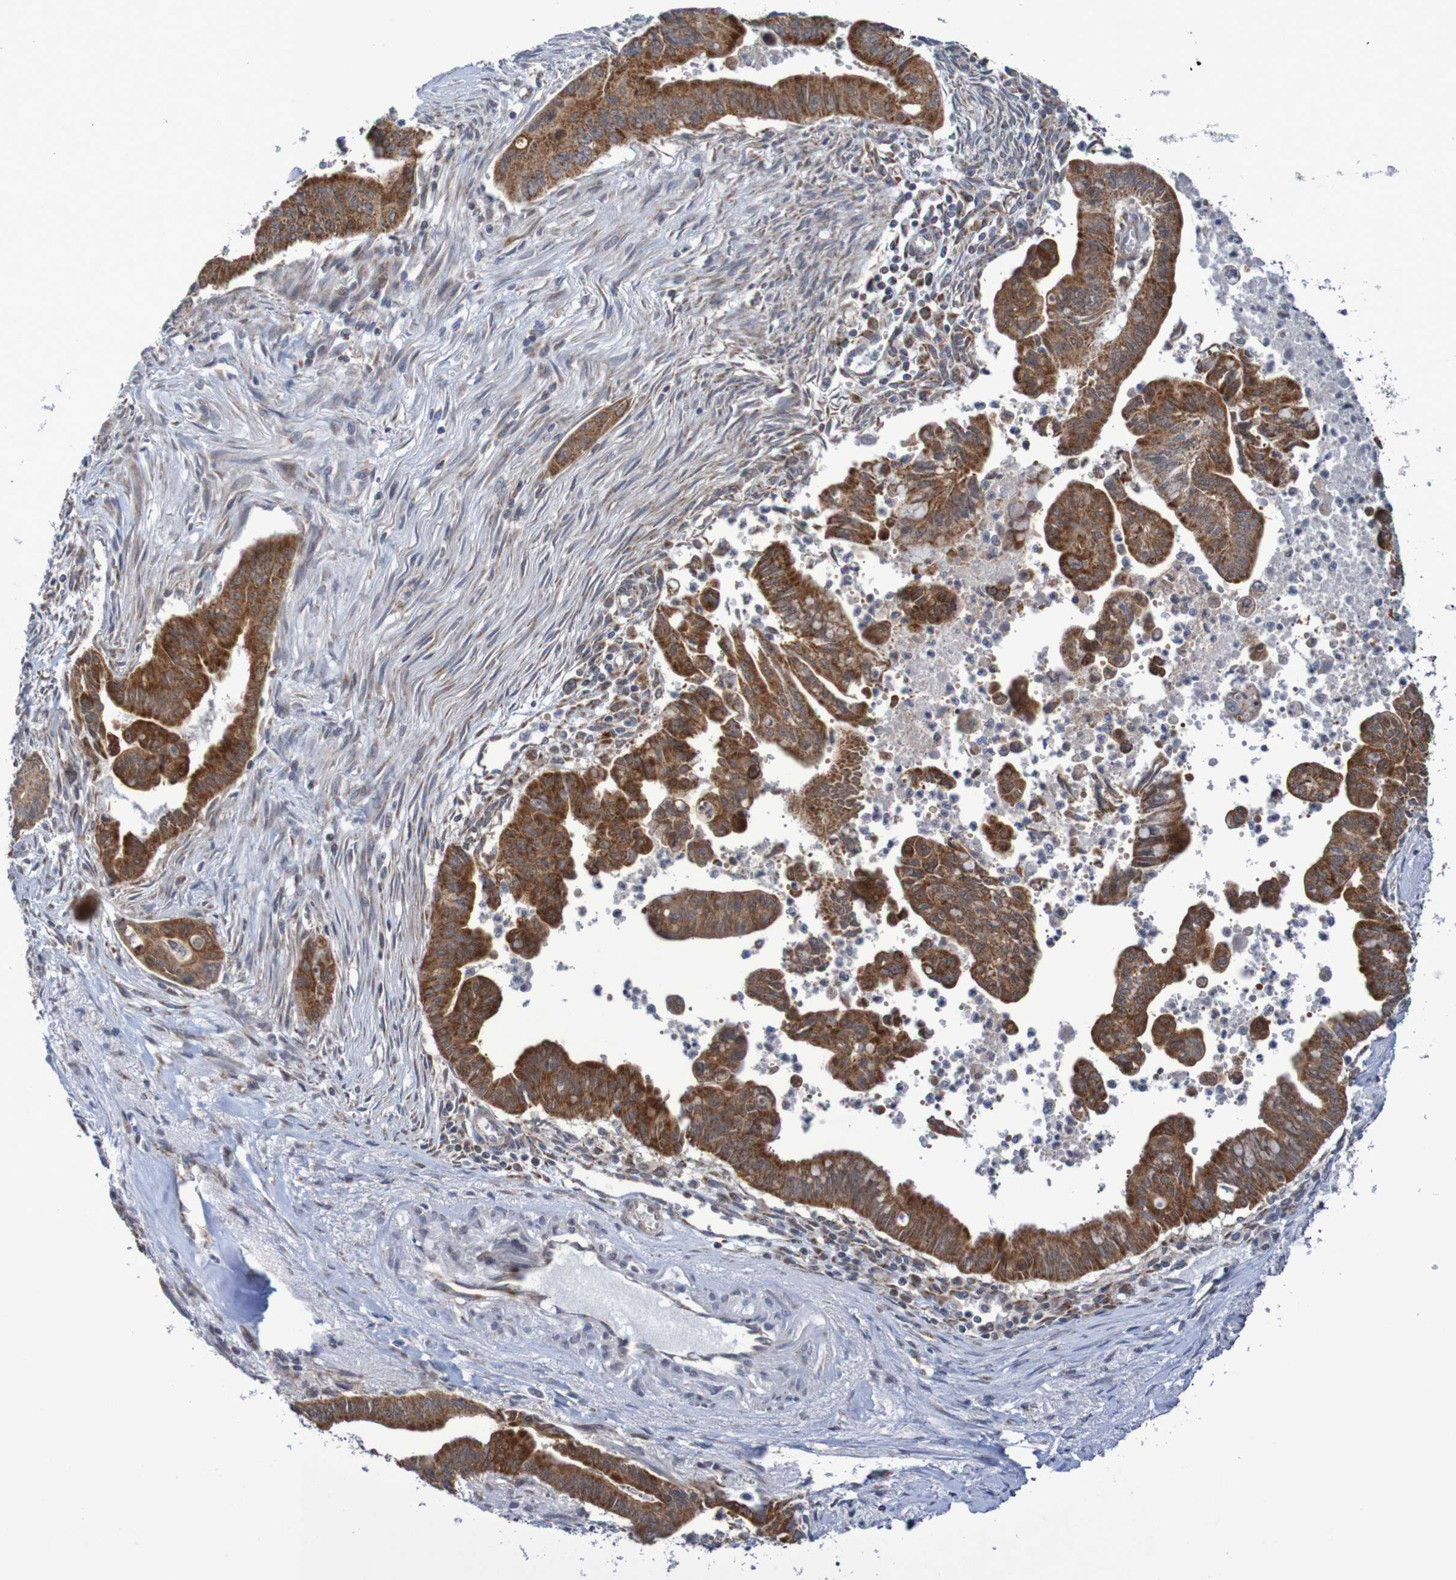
{"staining": {"intensity": "strong", "quantity": ">75%", "location": "cytoplasmic/membranous"}, "tissue": "pancreatic cancer", "cell_type": "Tumor cells", "image_type": "cancer", "snomed": [{"axis": "morphology", "description": "Adenocarcinoma, NOS"}, {"axis": "topography", "description": "Pancreas"}], "caption": "Immunohistochemistry (IHC) image of neoplastic tissue: human pancreatic adenocarcinoma stained using immunohistochemistry exhibits high levels of strong protein expression localized specifically in the cytoplasmic/membranous of tumor cells, appearing as a cytoplasmic/membranous brown color.", "gene": "DVL1", "patient": {"sex": "male", "age": 70}}